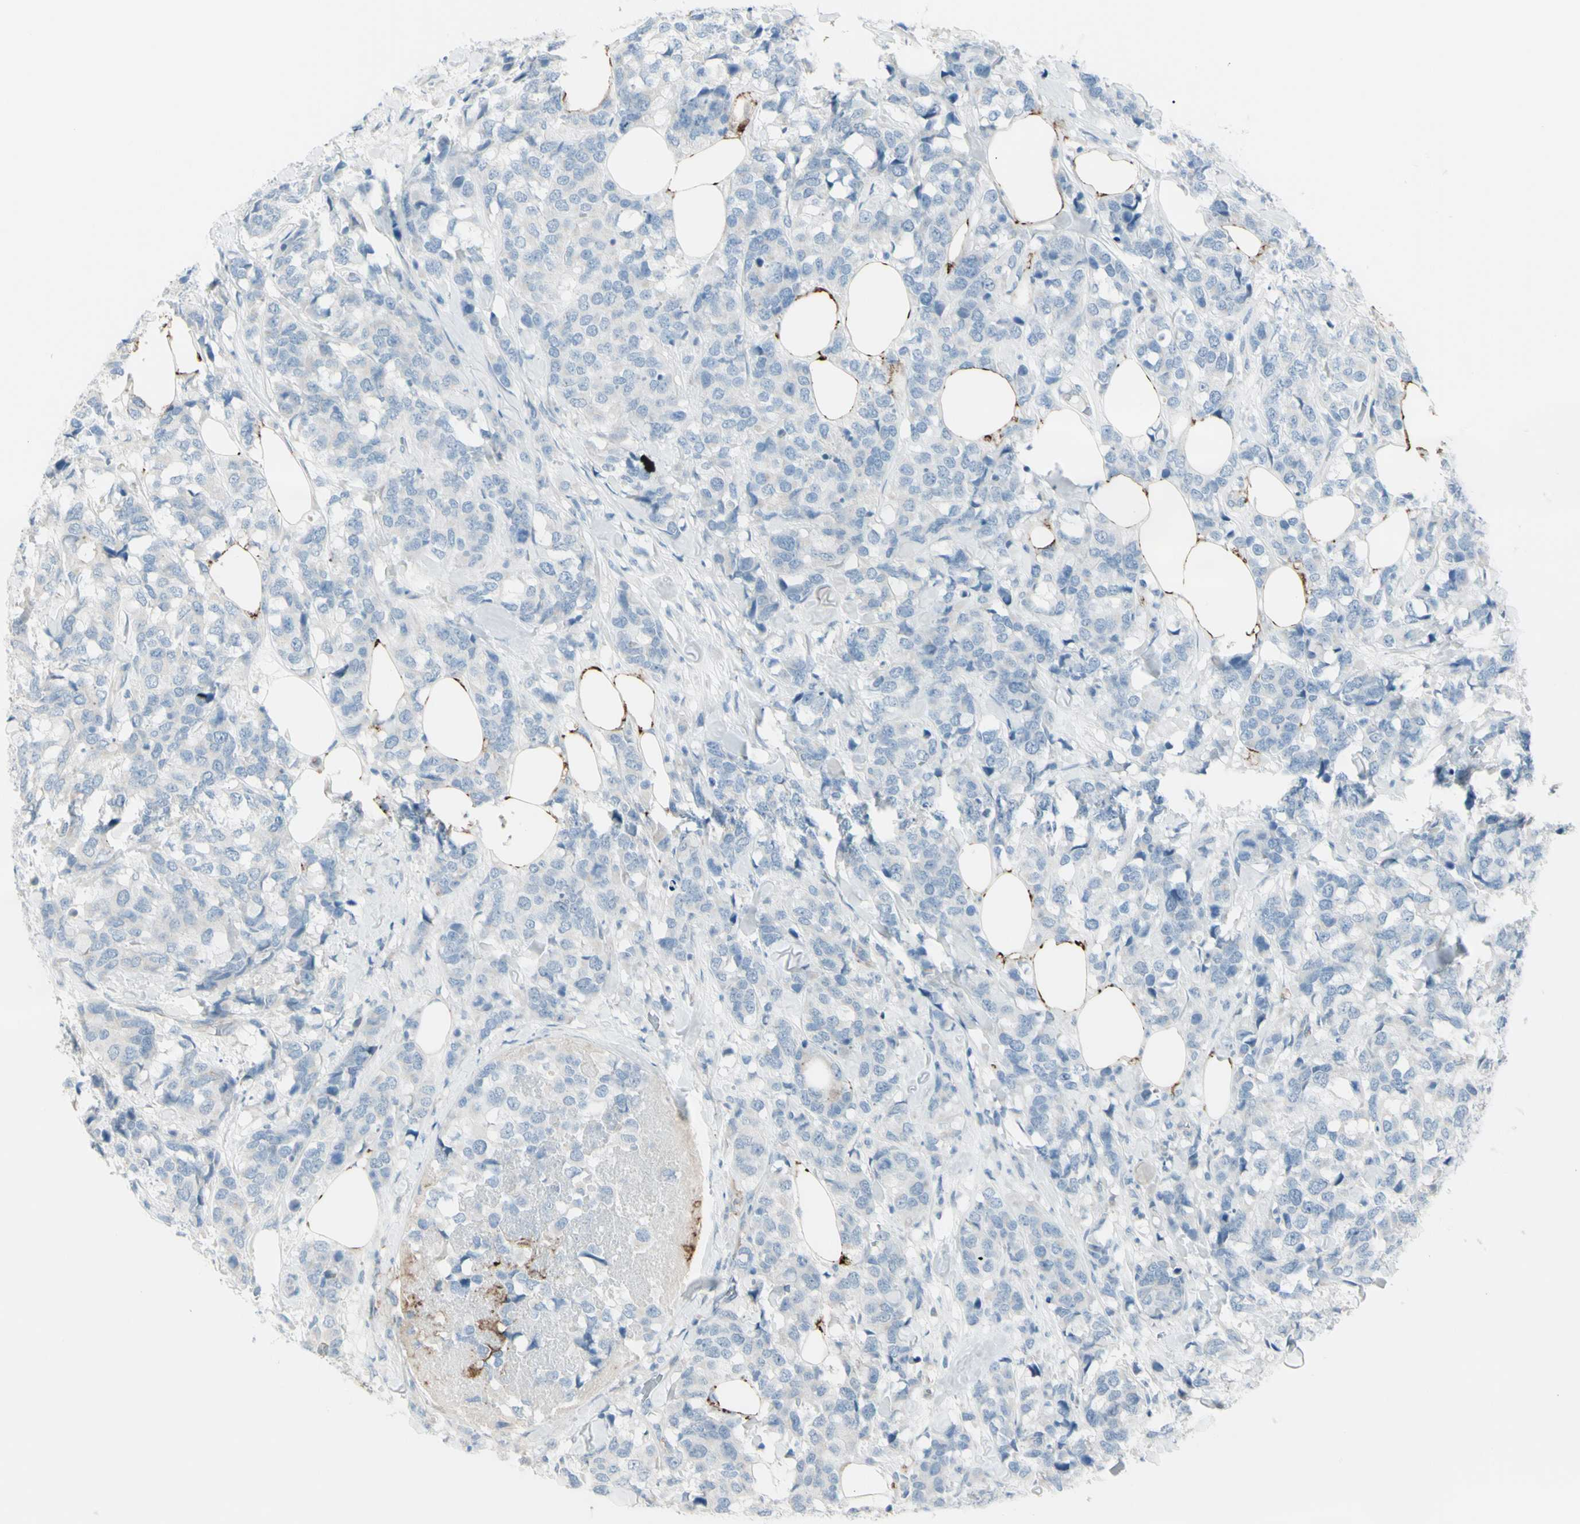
{"staining": {"intensity": "negative", "quantity": "none", "location": "none"}, "tissue": "breast cancer", "cell_type": "Tumor cells", "image_type": "cancer", "snomed": [{"axis": "morphology", "description": "Lobular carcinoma"}, {"axis": "topography", "description": "Breast"}], "caption": "A histopathology image of human breast lobular carcinoma is negative for staining in tumor cells. Nuclei are stained in blue.", "gene": "GPR34", "patient": {"sex": "female", "age": 59}}